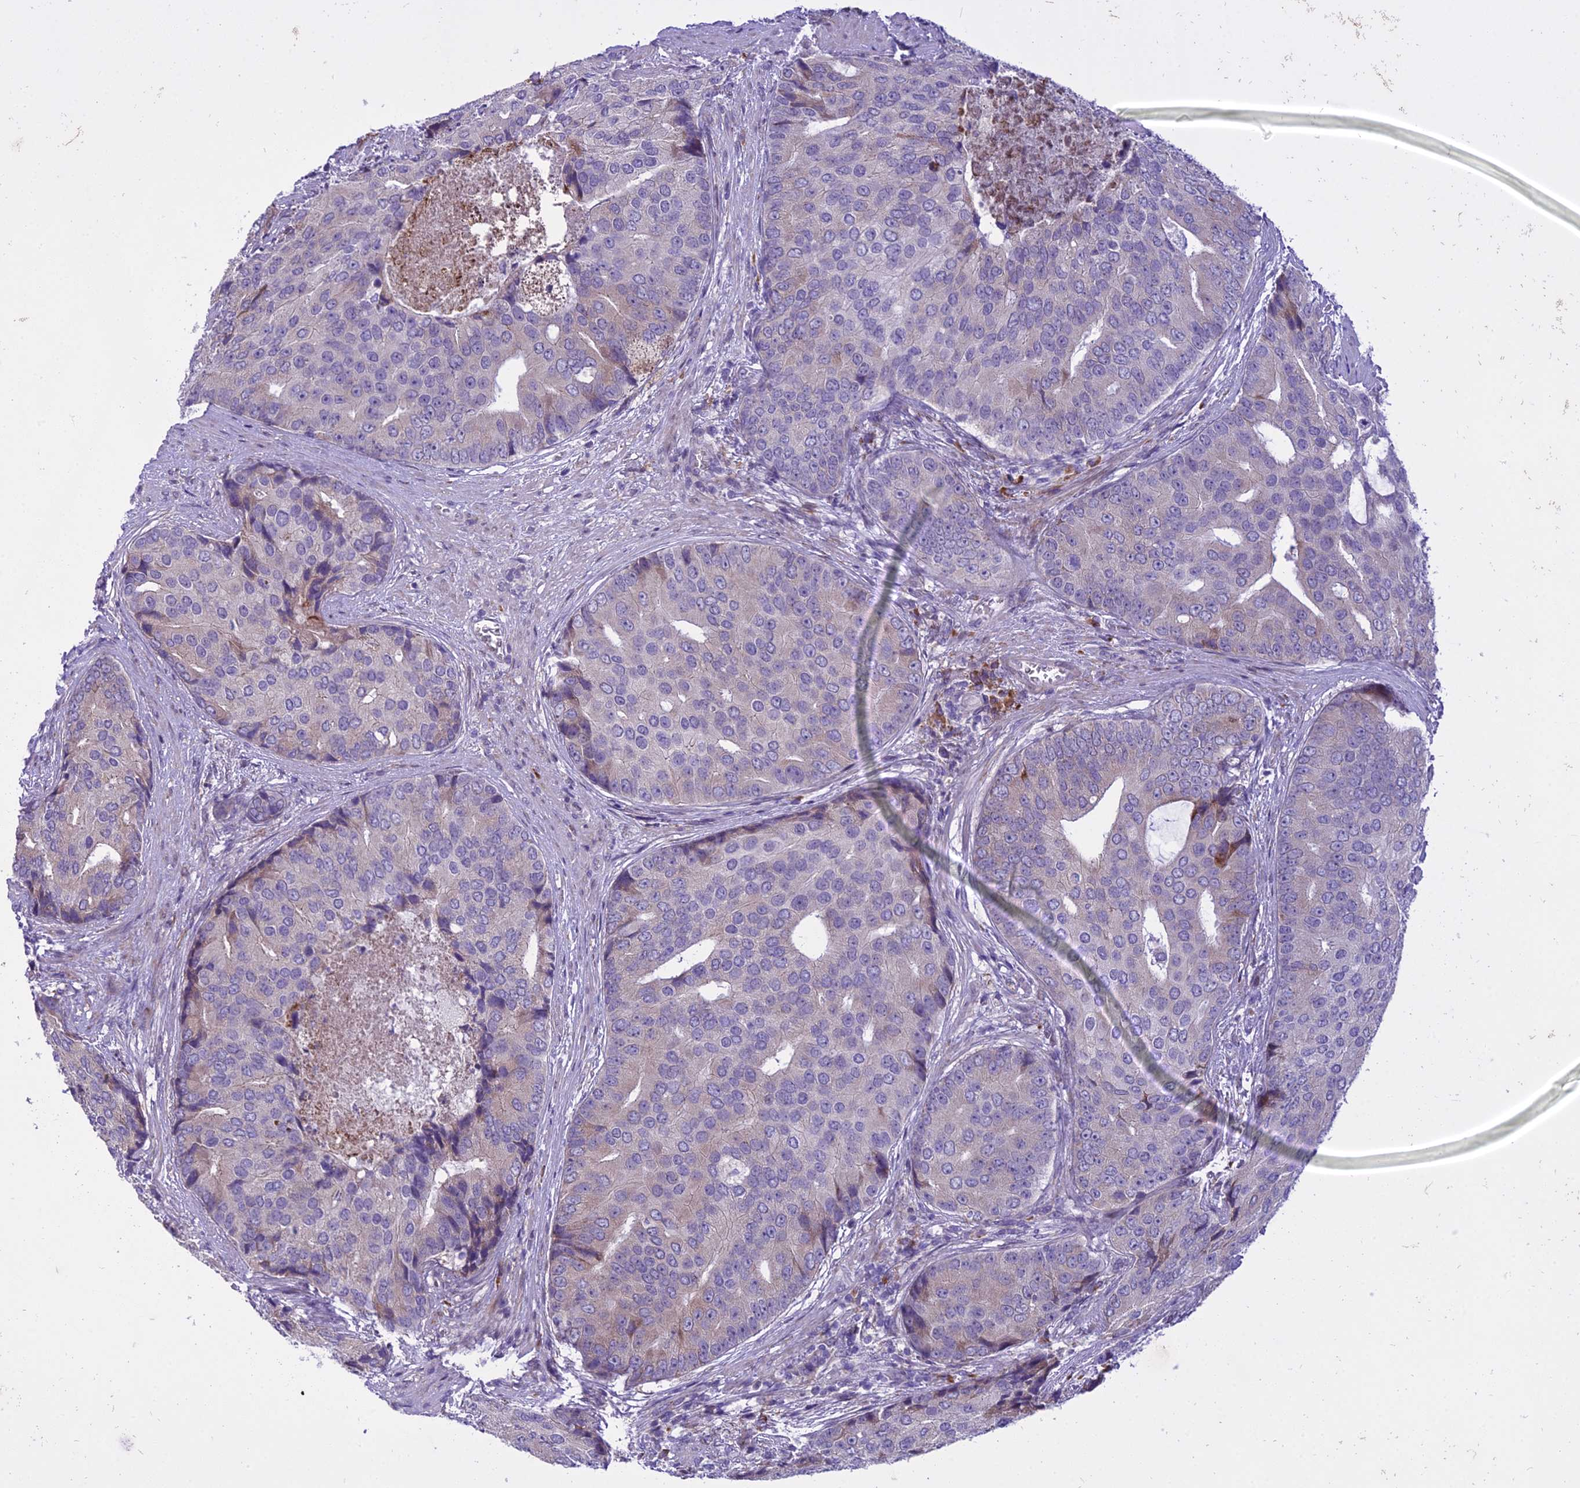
{"staining": {"intensity": "weak", "quantity": "<25%", "location": "cytoplasmic/membranous"}, "tissue": "prostate cancer", "cell_type": "Tumor cells", "image_type": "cancer", "snomed": [{"axis": "morphology", "description": "Adenocarcinoma, High grade"}, {"axis": "topography", "description": "Prostate"}], "caption": "A high-resolution photomicrograph shows immunohistochemistry staining of prostate cancer, which demonstrates no significant staining in tumor cells. The staining is performed using DAB (3,3'-diaminobenzidine) brown chromogen with nuclei counter-stained in using hematoxylin.", "gene": "NEURL2", "patient": {"sex": "male", "age": 62}}